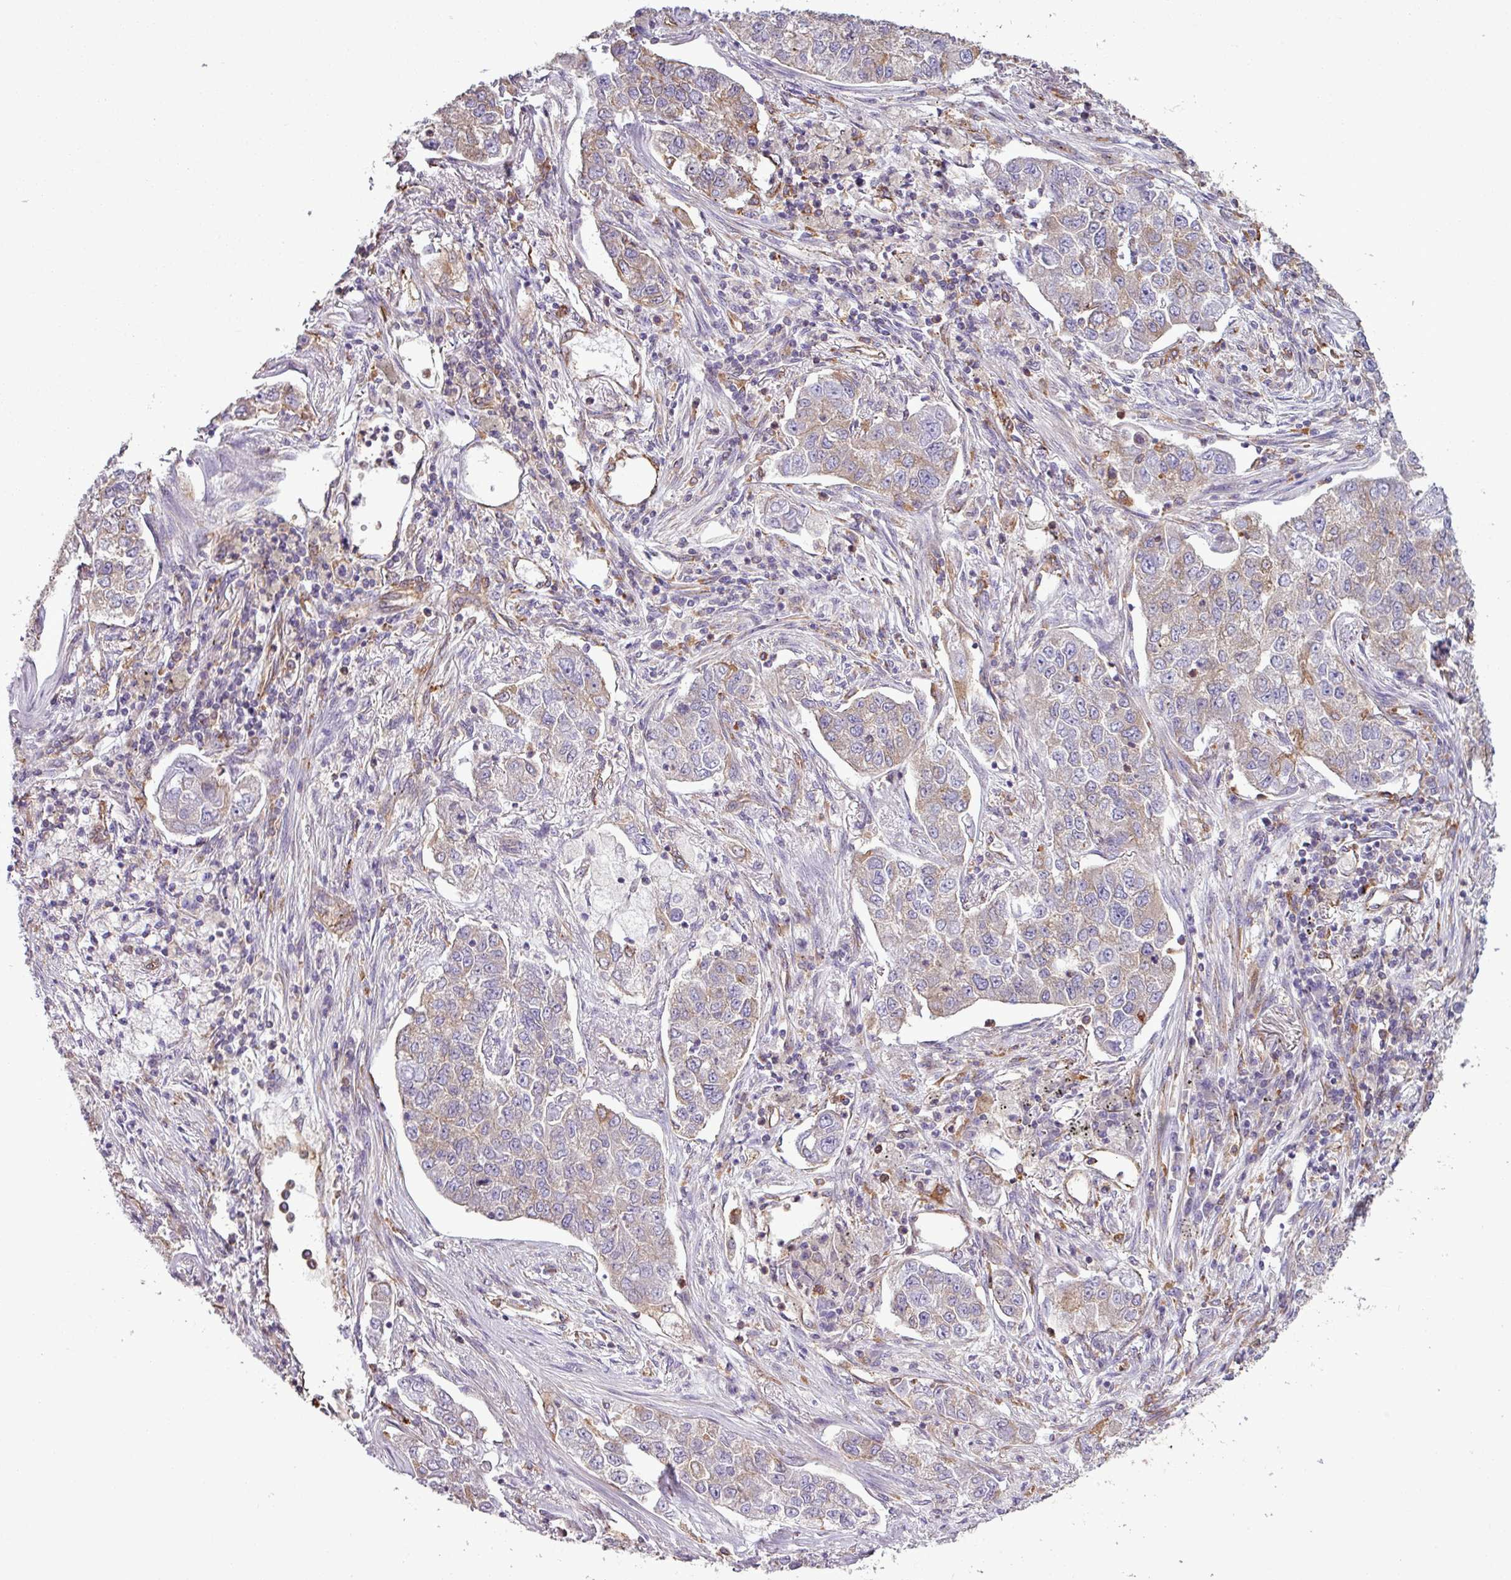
{"staining": {"intensity": "weak", "quantity": "25%-75%", "location": "cytoplasmic/membranous"}, "tissue": "lung cancer", "cell_type": "Tumor cells", "image_type": "cancer", "snomed": [{"axis": "morphology", "description": "Adenocarcinoma, NOS"}, {"axis": "topography", "description": "Lung"}], "caption": "Human adenocarcinoma (lung) stained with a brown dye reveals weak cytoplasmic/membranous positive expression in approximately 25%-75% of tumor cells.", "gene": "PACSIN2", "patient": {"sex": "male", "age": 49}}